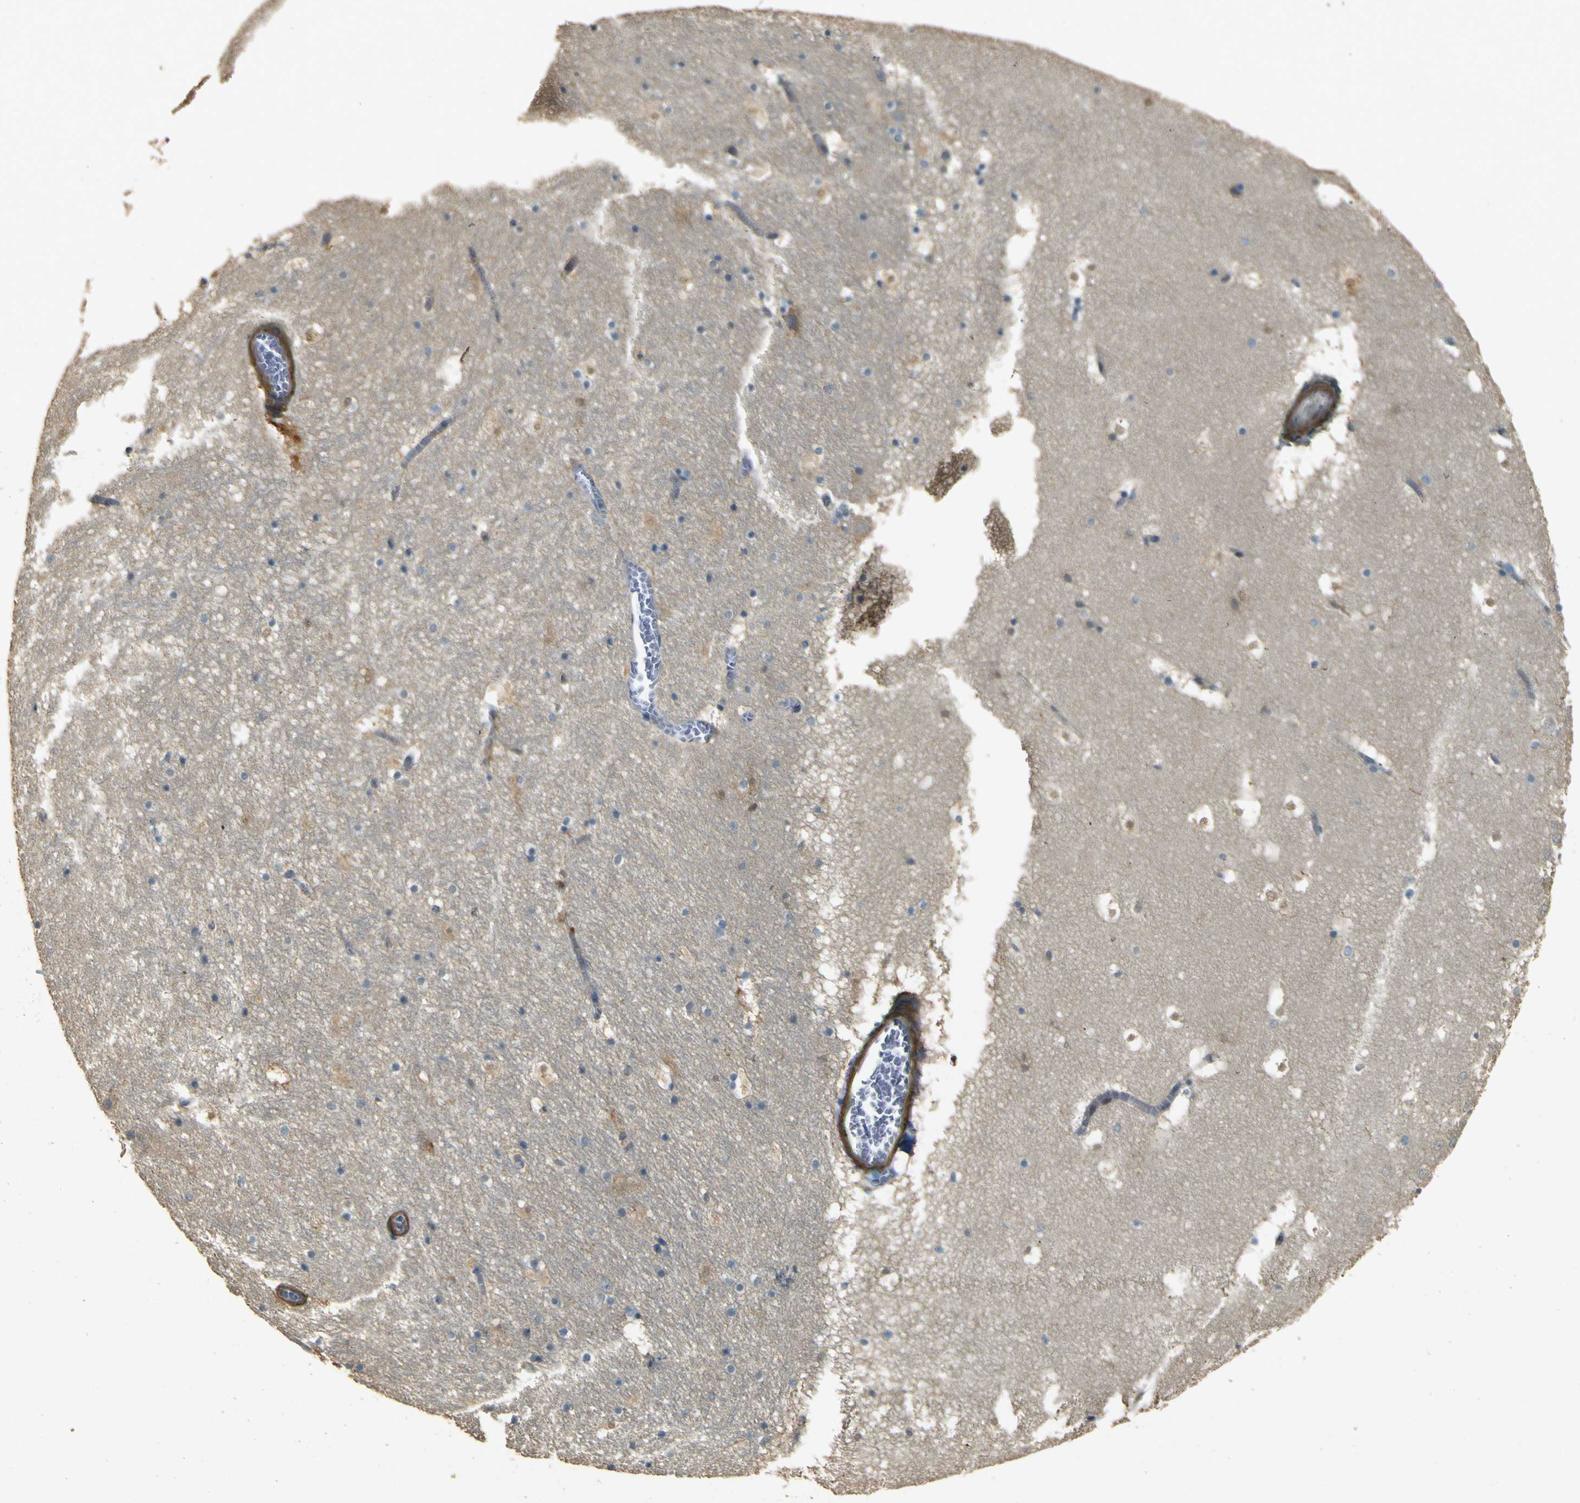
{"staining": {"intensity": "weak", "quantity": "25%-75%", "location": "cytoplasmic/membranous"}, "tissue": "hippocampus", "cell_type": "Glial cells", "image_type": "normal", "snomed": [{"axis": "morphology", "description": "Normal tissue, NOS"}, {"axis": "topography", "description": "Hippocampus"}], "caption": "This photomicrograph reveals immunohistochemistry staining of normal hippocampus, with low weak cytoplasmic/membranous positivity in about 25%-75% of glial cells.", "gene": "NEXN", "patient": {"sex": "male", "age": 45}}